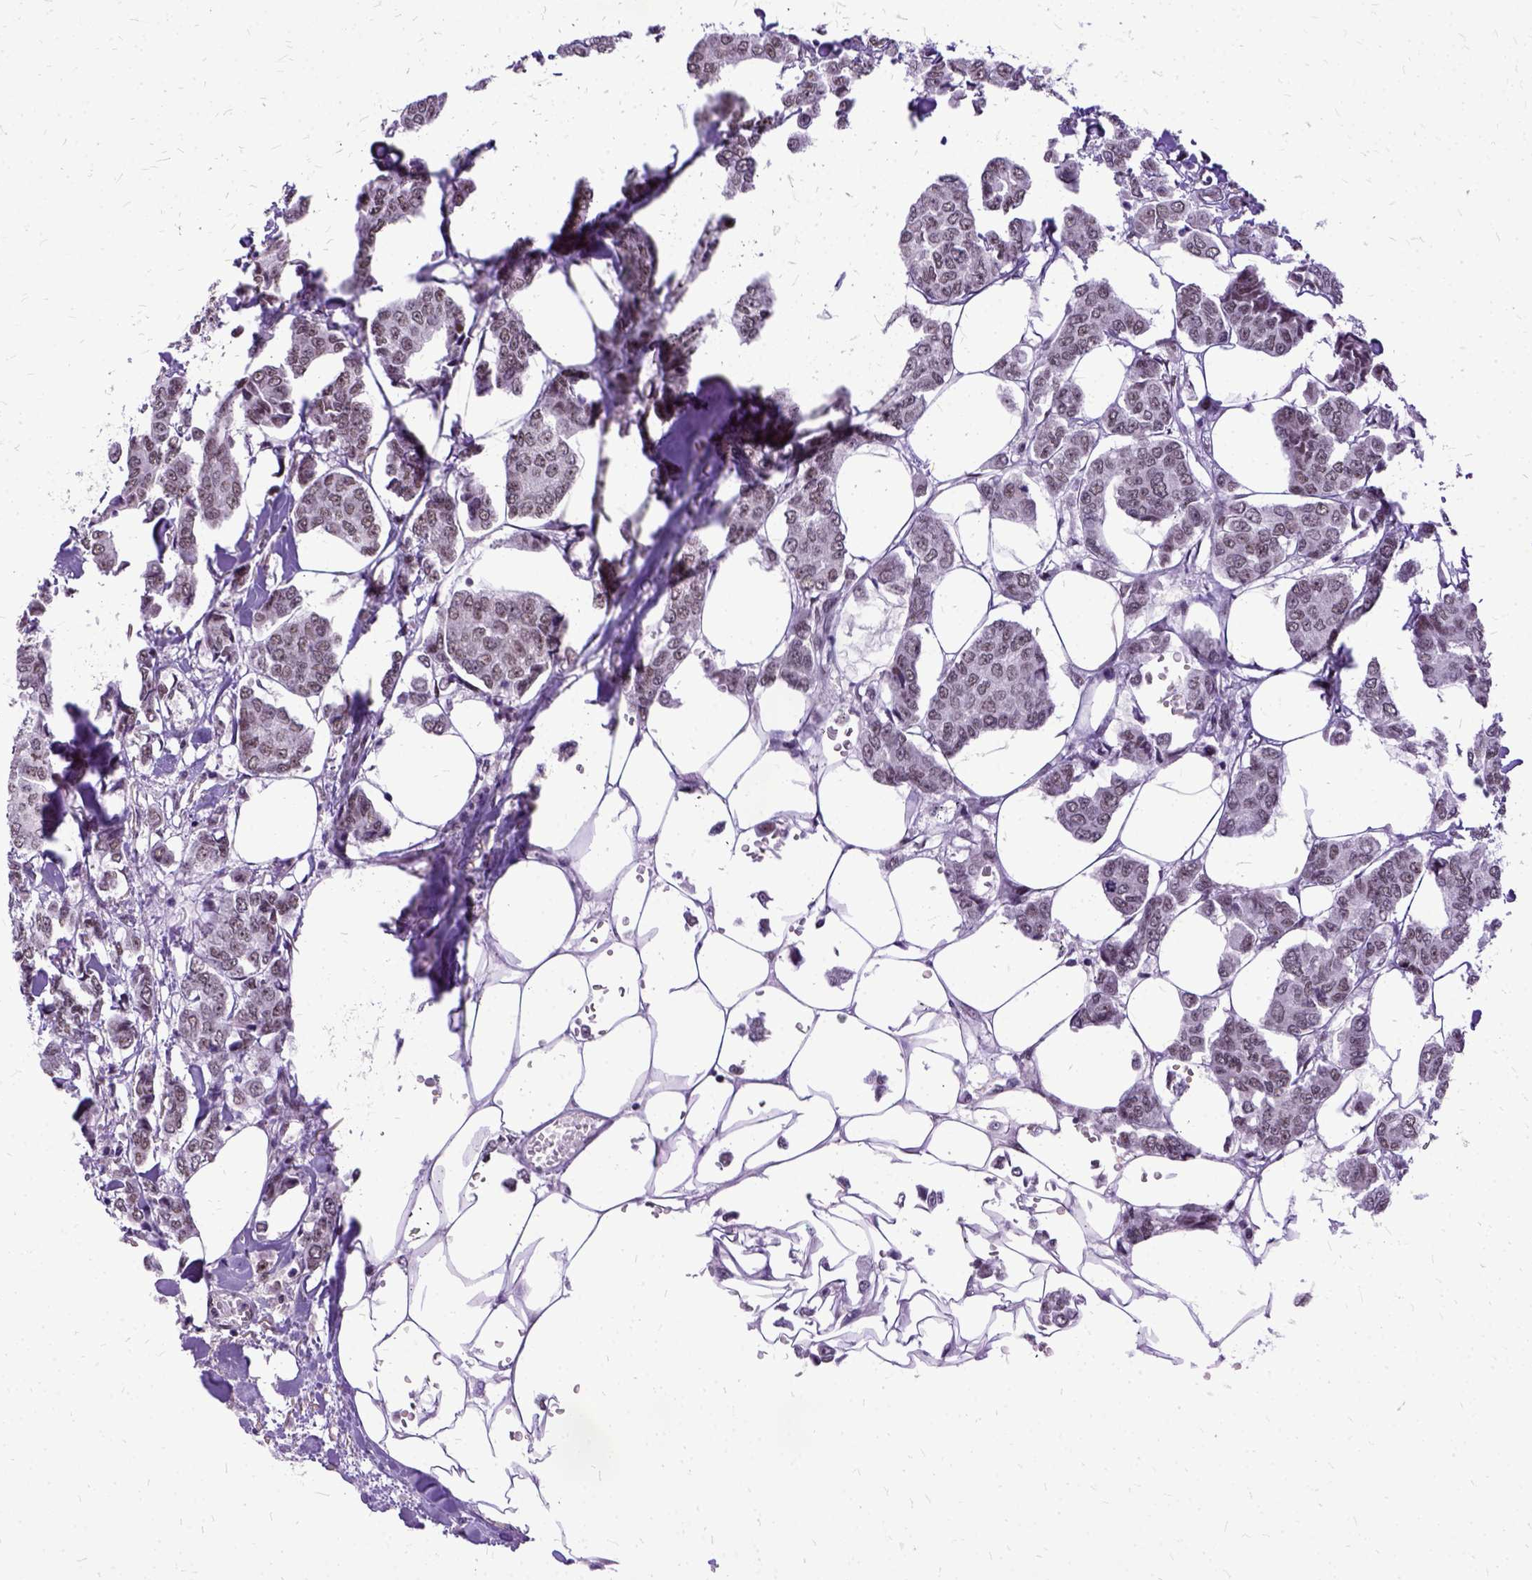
{"staining": {"intensity": "moderate", "quantity": "25%-75%", "location": "nuclear"}, "tissue": "breast cancer", "cell_type": "Tumor cells", "image_type": "cancer", "snomed": [{"axis": "morphology", "description": "Duct carcinoma"}, {"axis": "topography", "description": "Breast"}], "caption": "Protein staining of invasive ductal carcinoma (breast) tissue reveals moderate nuclear staining in about 25%-75% of tumor cells. (brown staining indicates protein expression, while blue staining denotes nuclei).", "gene": "SETD1A", "patient": {"sex": "female", "age": 94}}